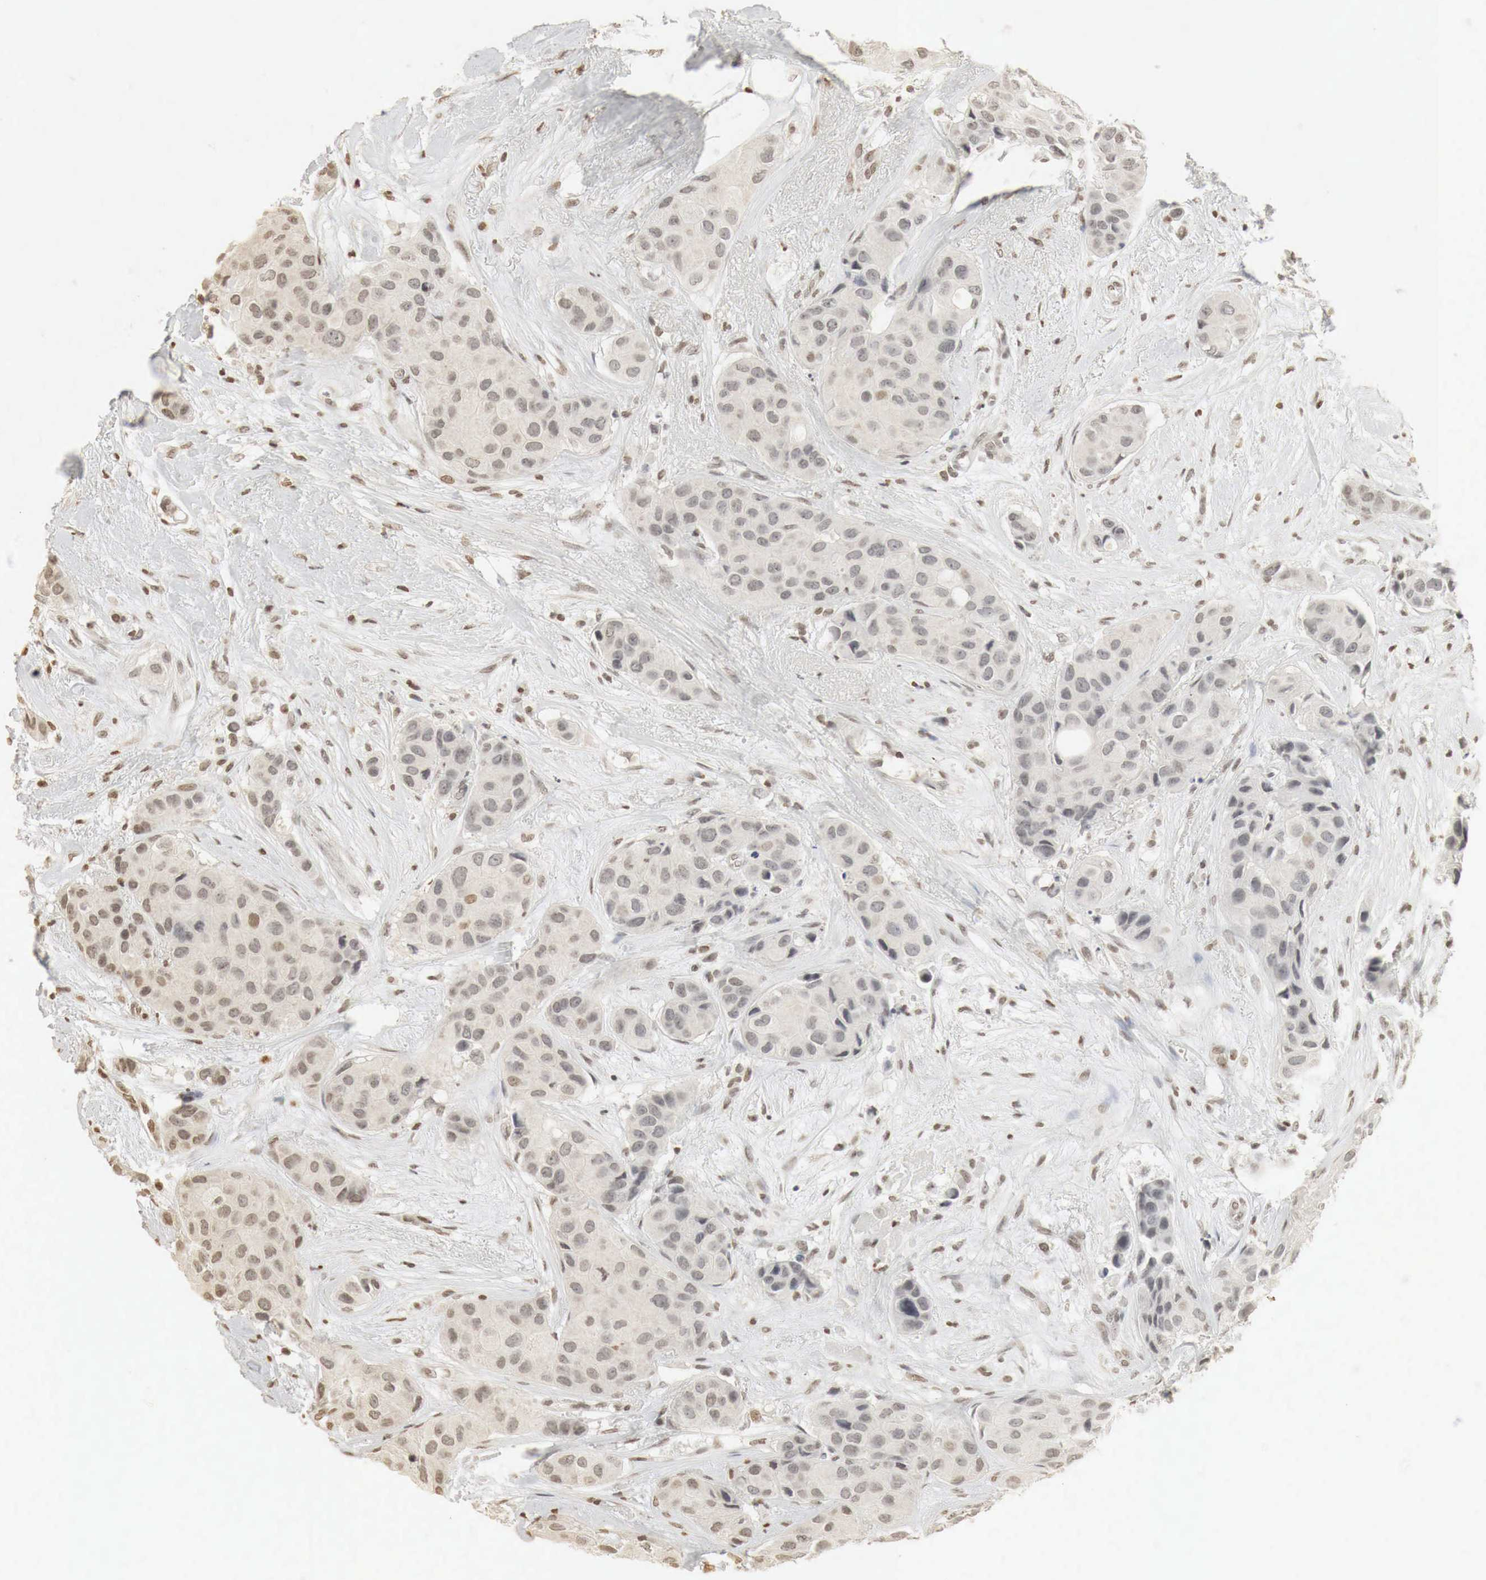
{"staining": {"intensity": "weak", "quantity": "25%-75%", "location": "cytoplasmic/membranous,nuclear"}, "tissue": "breast cancer", "cell_type": "Tumor cells", "image_type": "cancer", "snomed": [{"axis": "morphology", "description": "Duct carcinoma"}, {"axis": "topography", "description": "Breast"}], "caption": "A low amount of weak cytoplasmic/membranous and nuclear staining is appreciated in about 25%-75% of tumor cells in breast cancer (intraductal carcinoma) tissue.", "gene": "ERBB4", "patient": {"sex": "female", "age": 68}}